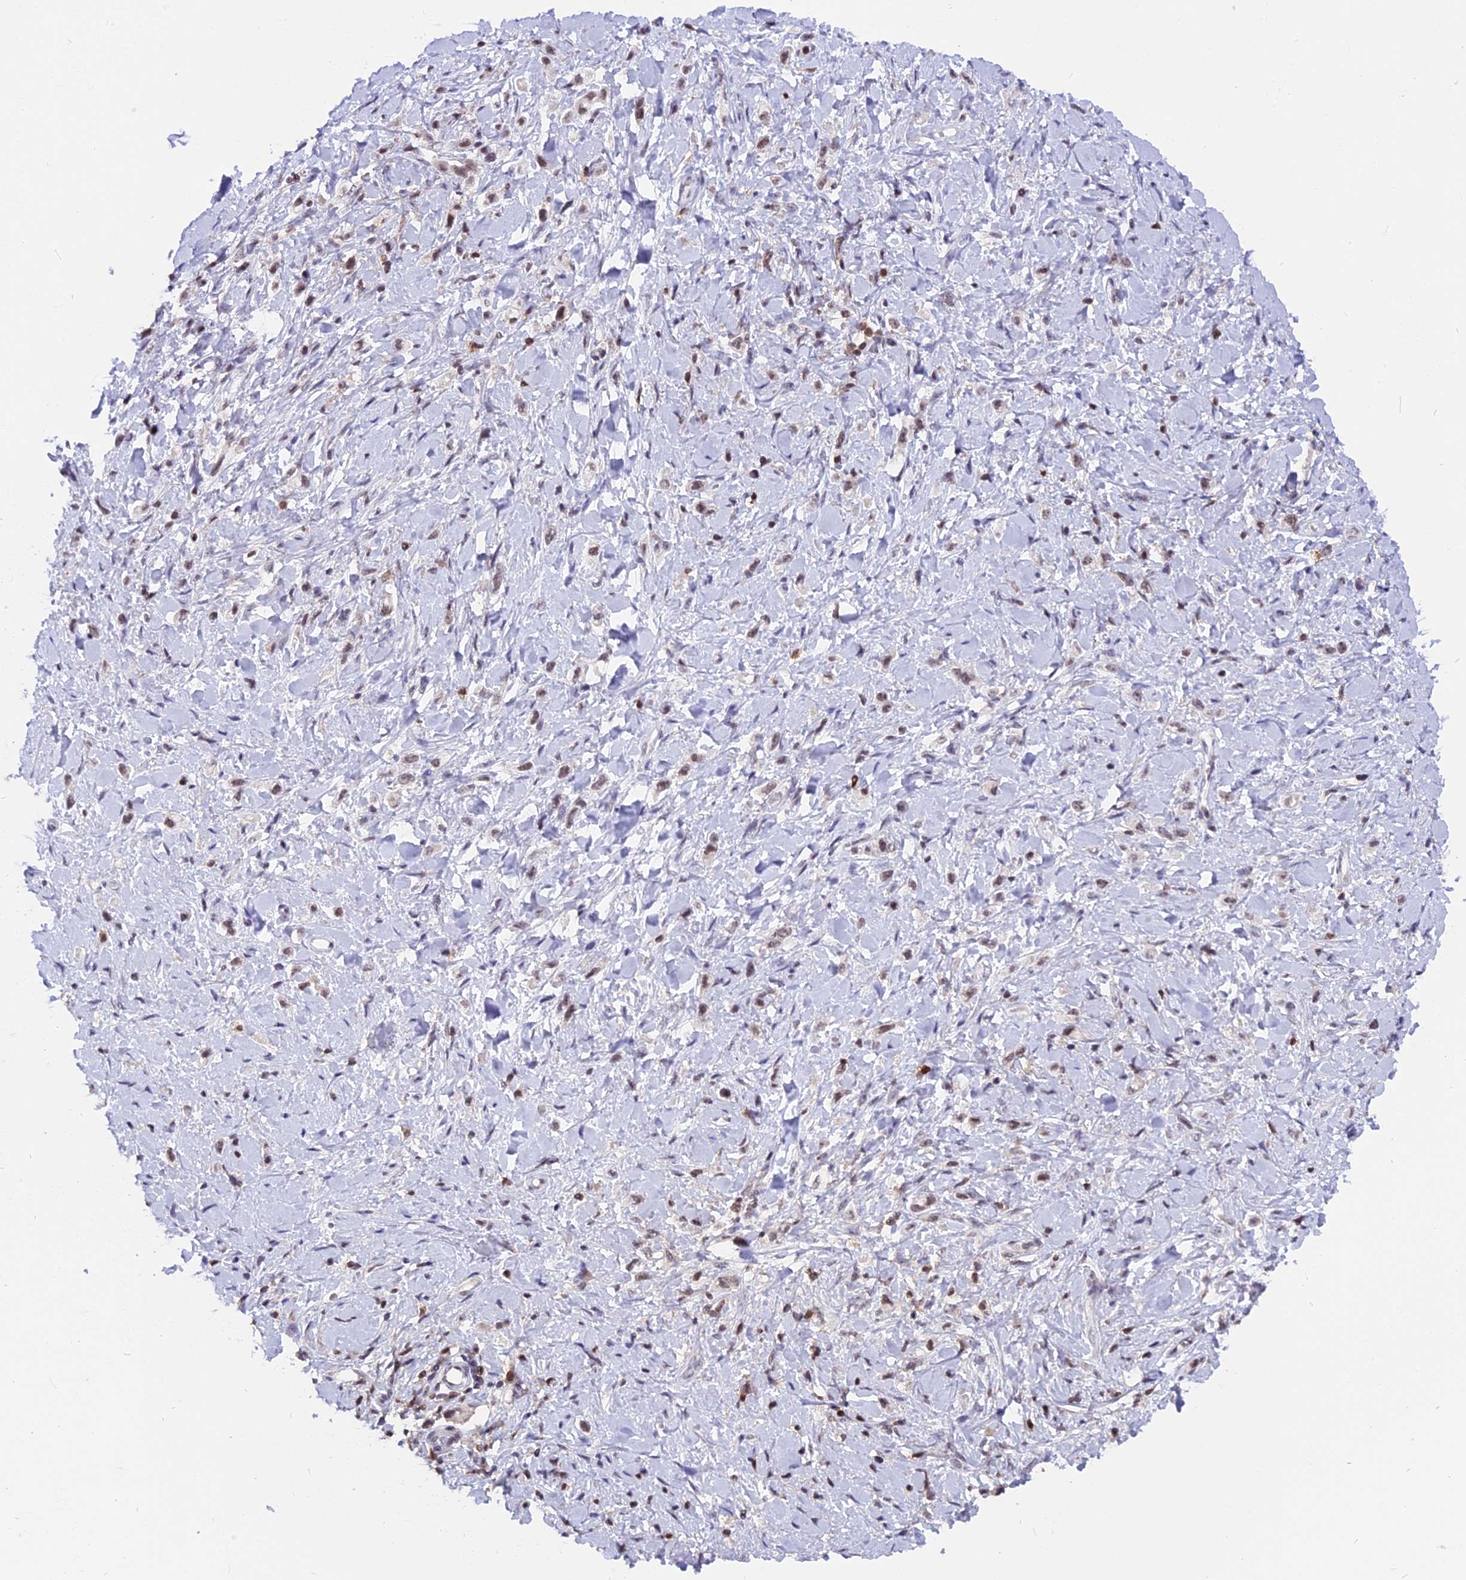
{"staining": {"intensity": "moderate", "quantity": ">75%", "location": "nuclear"}, "tissue": "stomach cancer", "cell_type": "Tumor cells", "image_type": "cancer", "snomed": [{"axis": "morphology", "description": "Adenocarcinoma, NOS"}, {"axis": "topography", "description": "Stomach"}], "caption": "This is a micrograph of IHC staining of stomach cancer, which shows moderate staining in the nuclear of tumor cells.", "gene": "TADA3", "patient": {"sex": "female", "age": 65}}